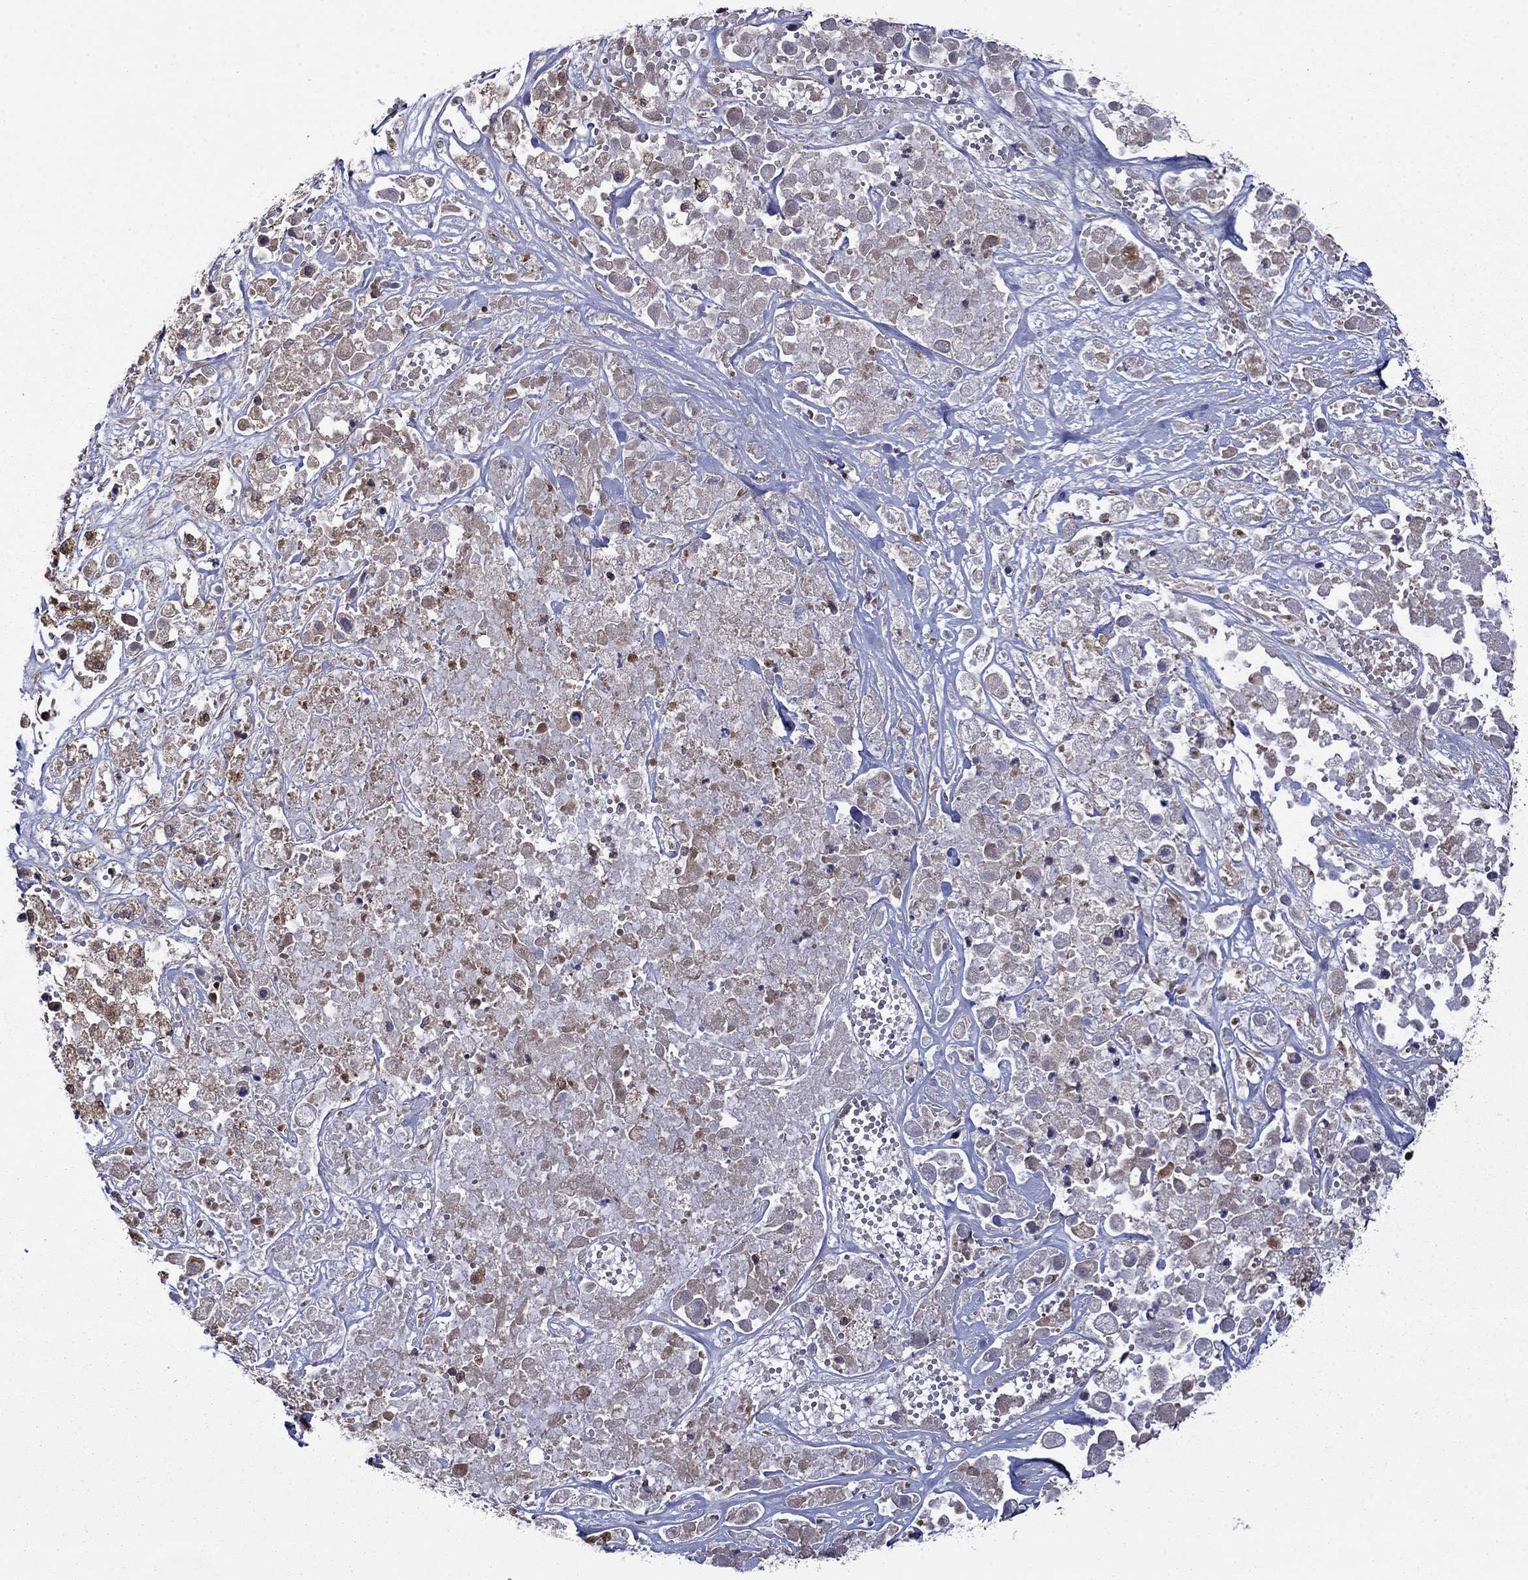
{"staining": {"intensity": "weak", "quantity": "<25%", "location": "cytoplasmic/membranous"}, "tissue": "pancreatic cancer", "cell_type": "Tumor cells", "image_type": "cancer", "snomed": [{"axis": "morphology", "description": "Adenocarcinoma, NOS"}, {"axis": "topography", "description": "Pancreas"}], "caption": "Immunohistochemistry photomicrograph of neoplastic tissue: human pancreatic cancer (adenocarcinoma) stained with DAB reveals no significant protein positivity in tumor cells.", "gene": "TPMT", "patient": {"sex": "male", "age": 44}}